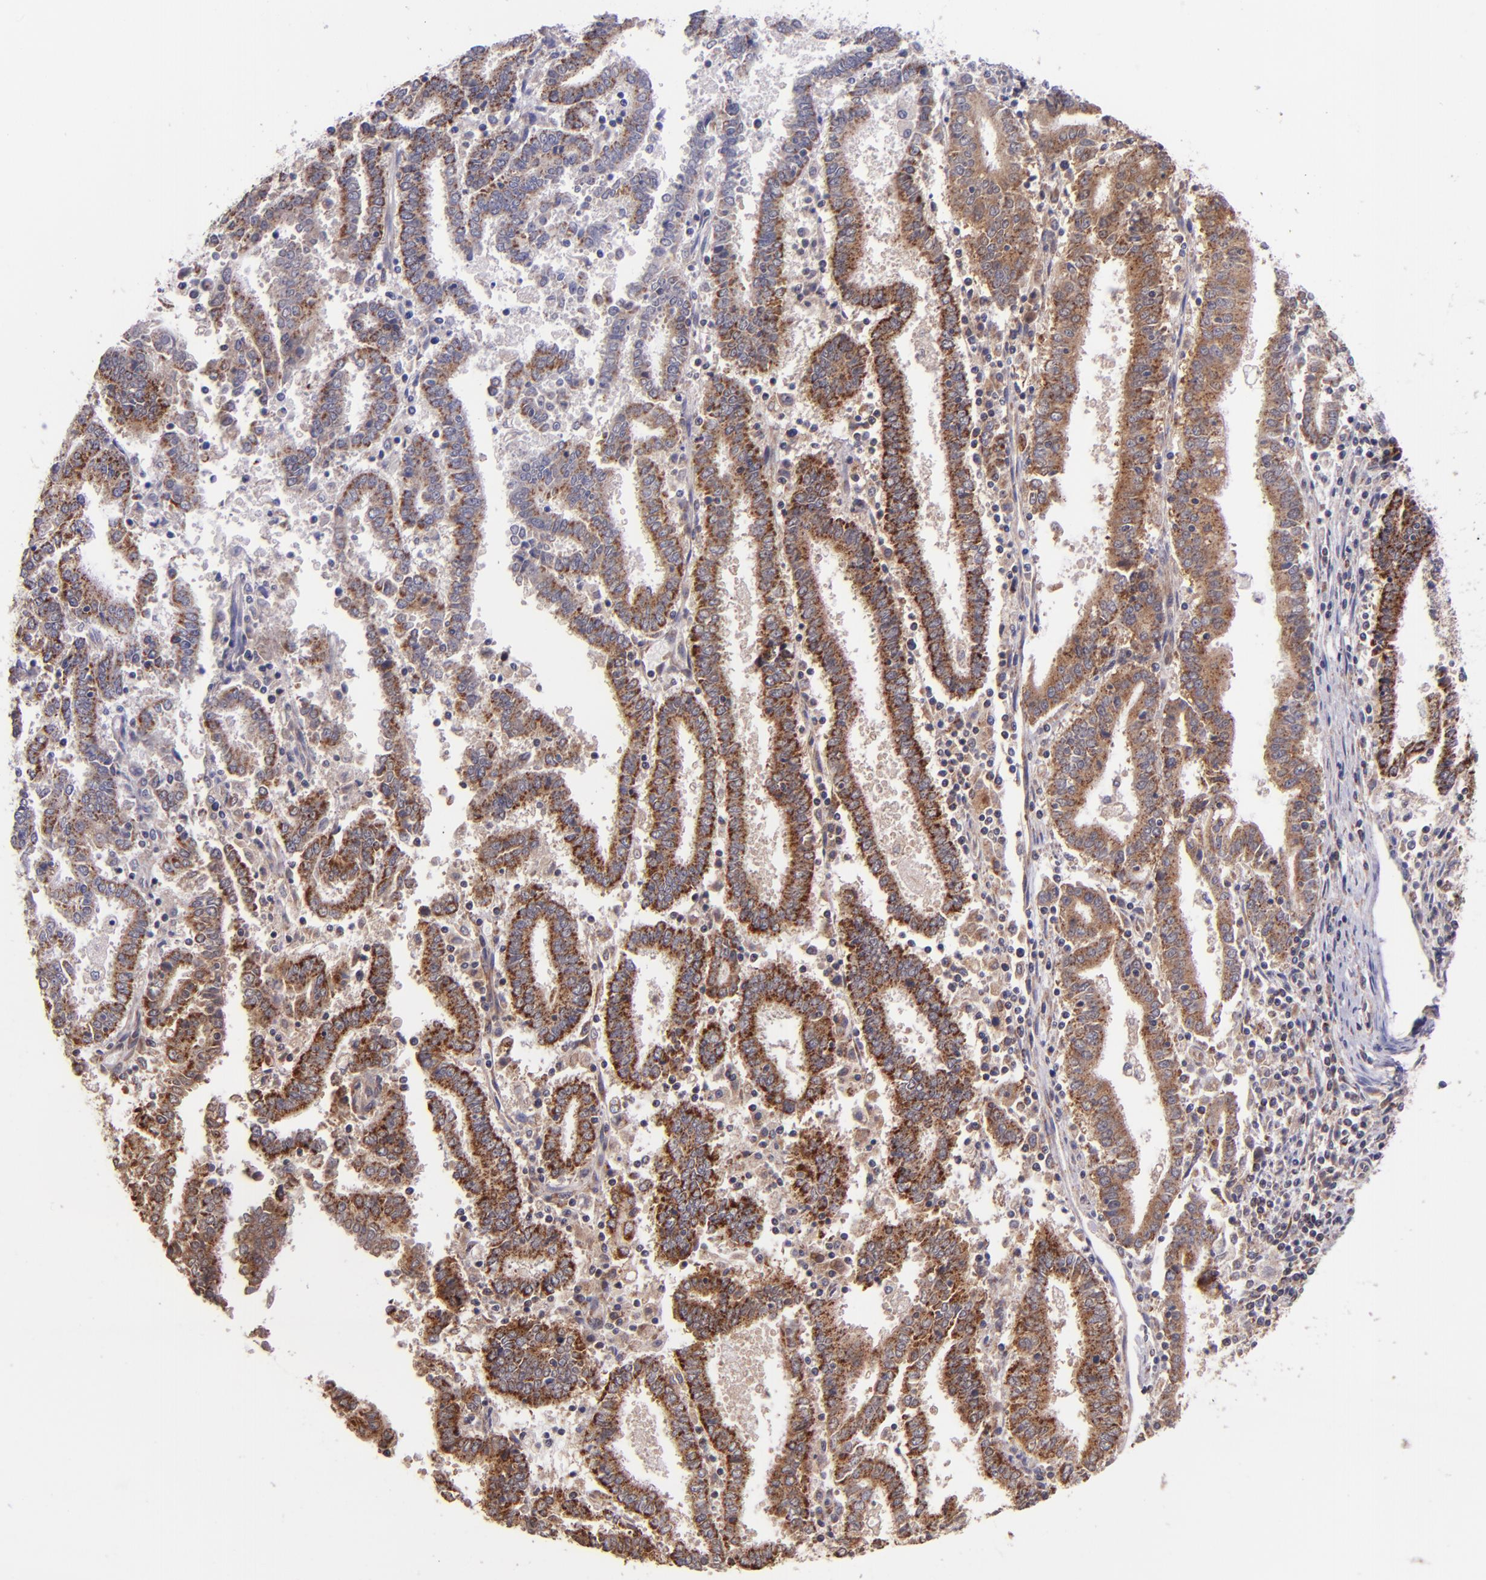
{"staining": {"intensity": "moderate", "quantity": ">75%", "location": "cytoplasmic/membranous"}, "tissue": "endometrial cancer", "cell_type": "Tumor cells", "image_type": "cancer", "snomed": [{"axis": "morphology", "description": "Adenocarcinoma, NOS"}, {"axis": "topography", "description": "Uterus"}], "caption": "High-magnification brightfield microscopy of adenocarcinoma (endometrial) stained with DAB (3,3'-diaminobenzidine) (brown) and counterstained with hematoxylin (blue). tumor cells exhibit moderate cytoplasmic/membranous positivity is identified in approximately>75% of cells.", "gene": "SHC1", "patient": {"sex": "female", "age": 83}}